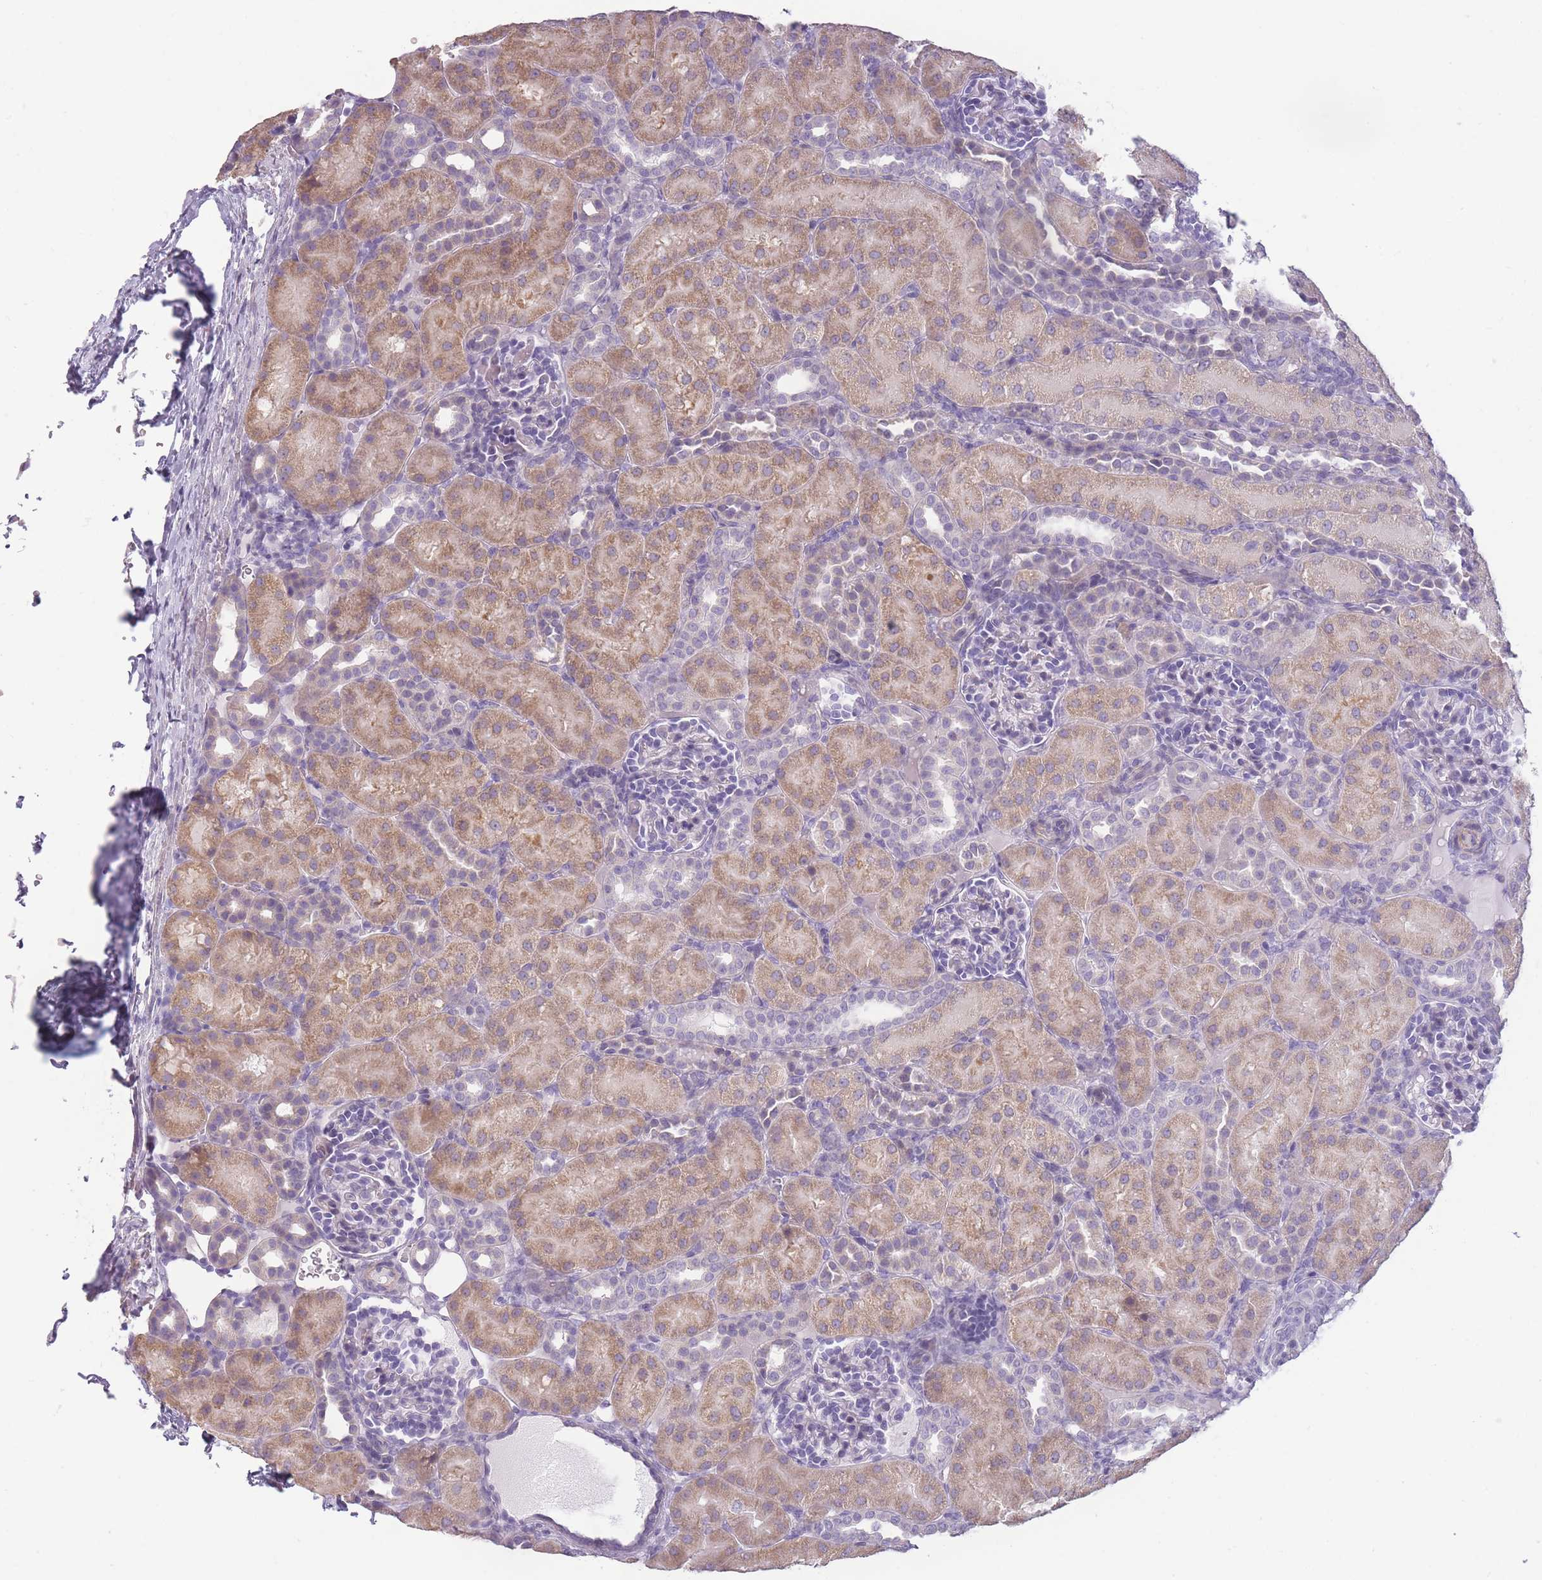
{"staining": {"intensity": "negative", "quantity": "none", "location": "none"}, "tissue": "kidney", "cell_type": "Cells in glomeruli", "image_type": "normal", "snomed": [{"axis": "morphology", "description": "Normal tissue, NOS"}, {"axis": "topography", "description": "Kidney"}], "caption": "An image of kidney stained for a protein demonstrates no brown staining in cells in glomeruli. The staining was performed using DAB (3,3'-diaminobenzidine) to visualize the protein expression in brown, while the nuclei were stained in blue with hematoxylin (Magnification: 20x).", "gene": "TMEM236", "patient": {"sex": "male", "age": 1}}